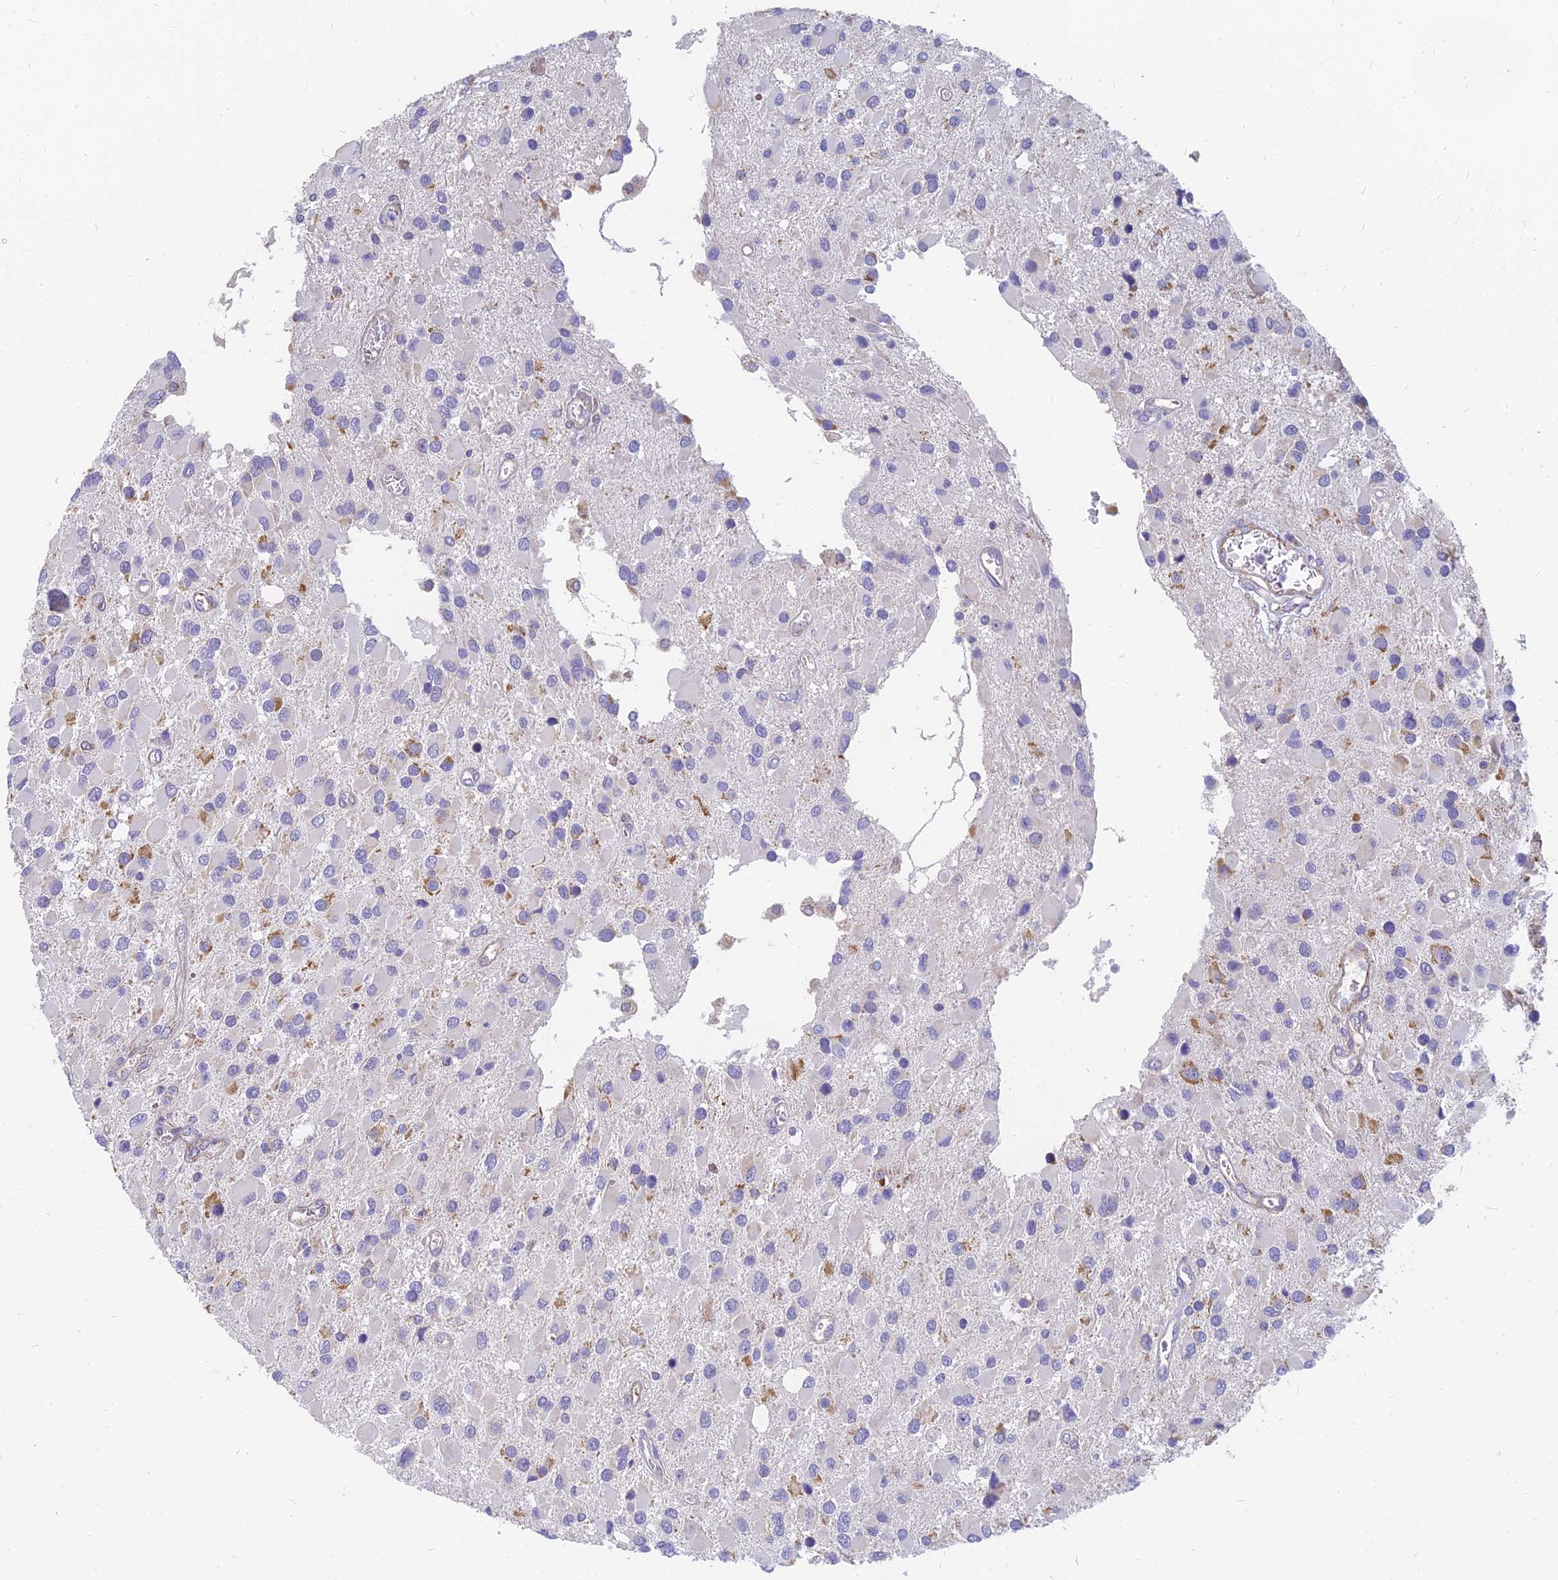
{"staining": {"intensity": "moderate", "quantity": "<25%", "location": "cytoplasmic/membranous"}, "tissue": "glioma", "cell_type": "Tumor cells", "image_type": "cancer", "snomed": [{"axis": "morphology", "description": "Glioma, malignant, High grade"}, {"axis": "topography", "description": "Brain"}], "caption": "Glioma was stained to show a protein in brown. There is low levels of moderate cytoplasmic/membranous expression in approximately <25% of tumor cells.", "gene": "MRPL15", "patient": {"sex": "male", "age": 53}}